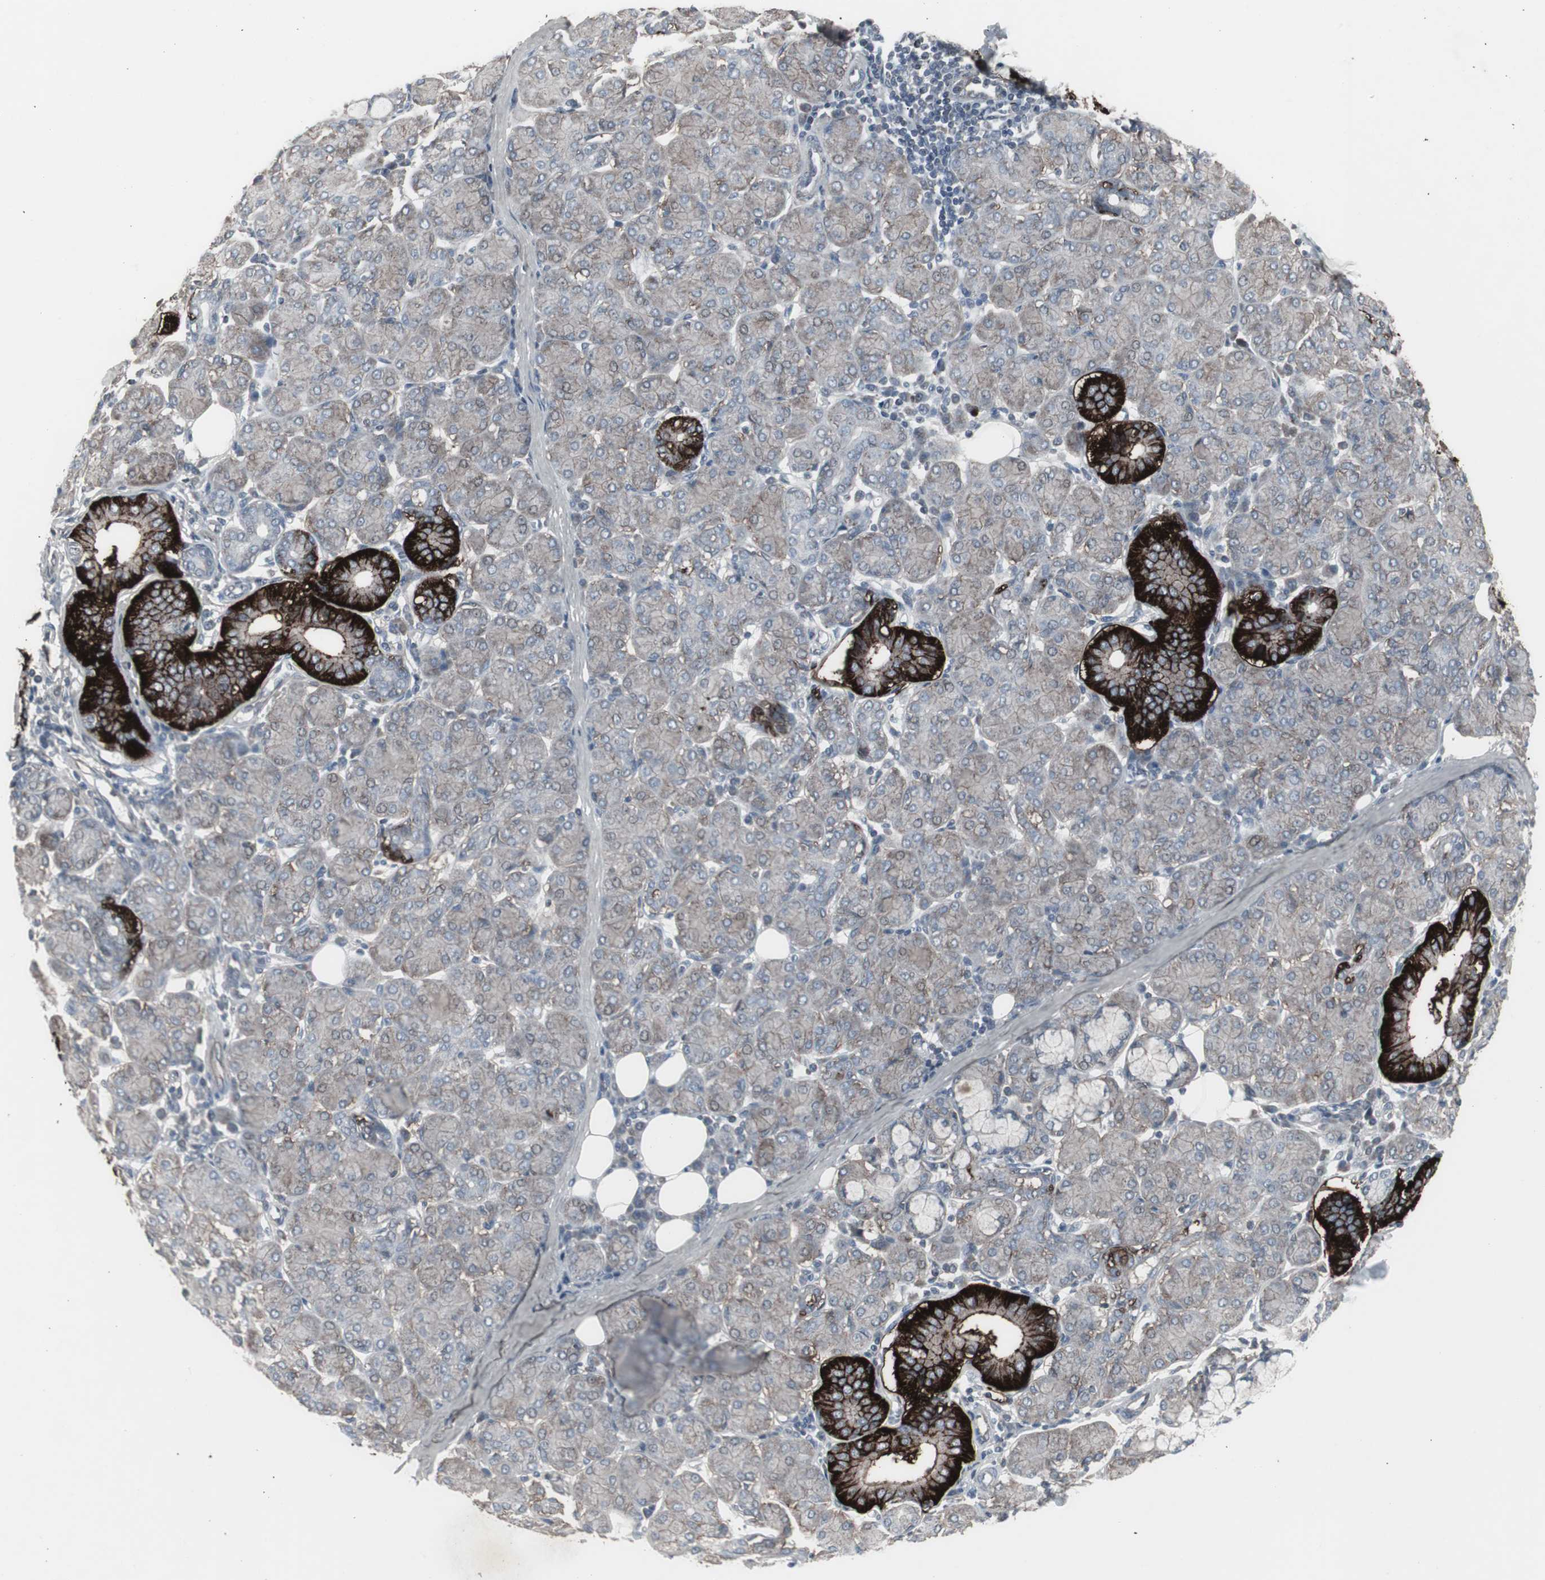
{"staining": {"intensity": "strong", "quantity": "<25%", "location": "cytoplasmic/membranous"}, "tissue": "salivary gland", "cell_type": "Glandular cells", "image_type": "normal", "snomed": [{"axis": "morphology", "description": "Normal tissue, NOS"}, {"axis": "morphology", "description": "Inflammation, NOS"}, {"axis": "topography", "description": "Lymph node"}, {"axis": "topography", "description": "Salivary gland"}], "caption": "Immunohistochemistry (IHC) photomicrograph of unremarkable salivary gland: human salivary gland stained using IHC reveals medium levels of strong protein expression localized specifically in the cytoplasmic/membranous of glandular cells, appearing as a cytoplasmic/membranous brown color.", "gene": "SSTR2", "patient": {"sex": "male", "age": 3}}